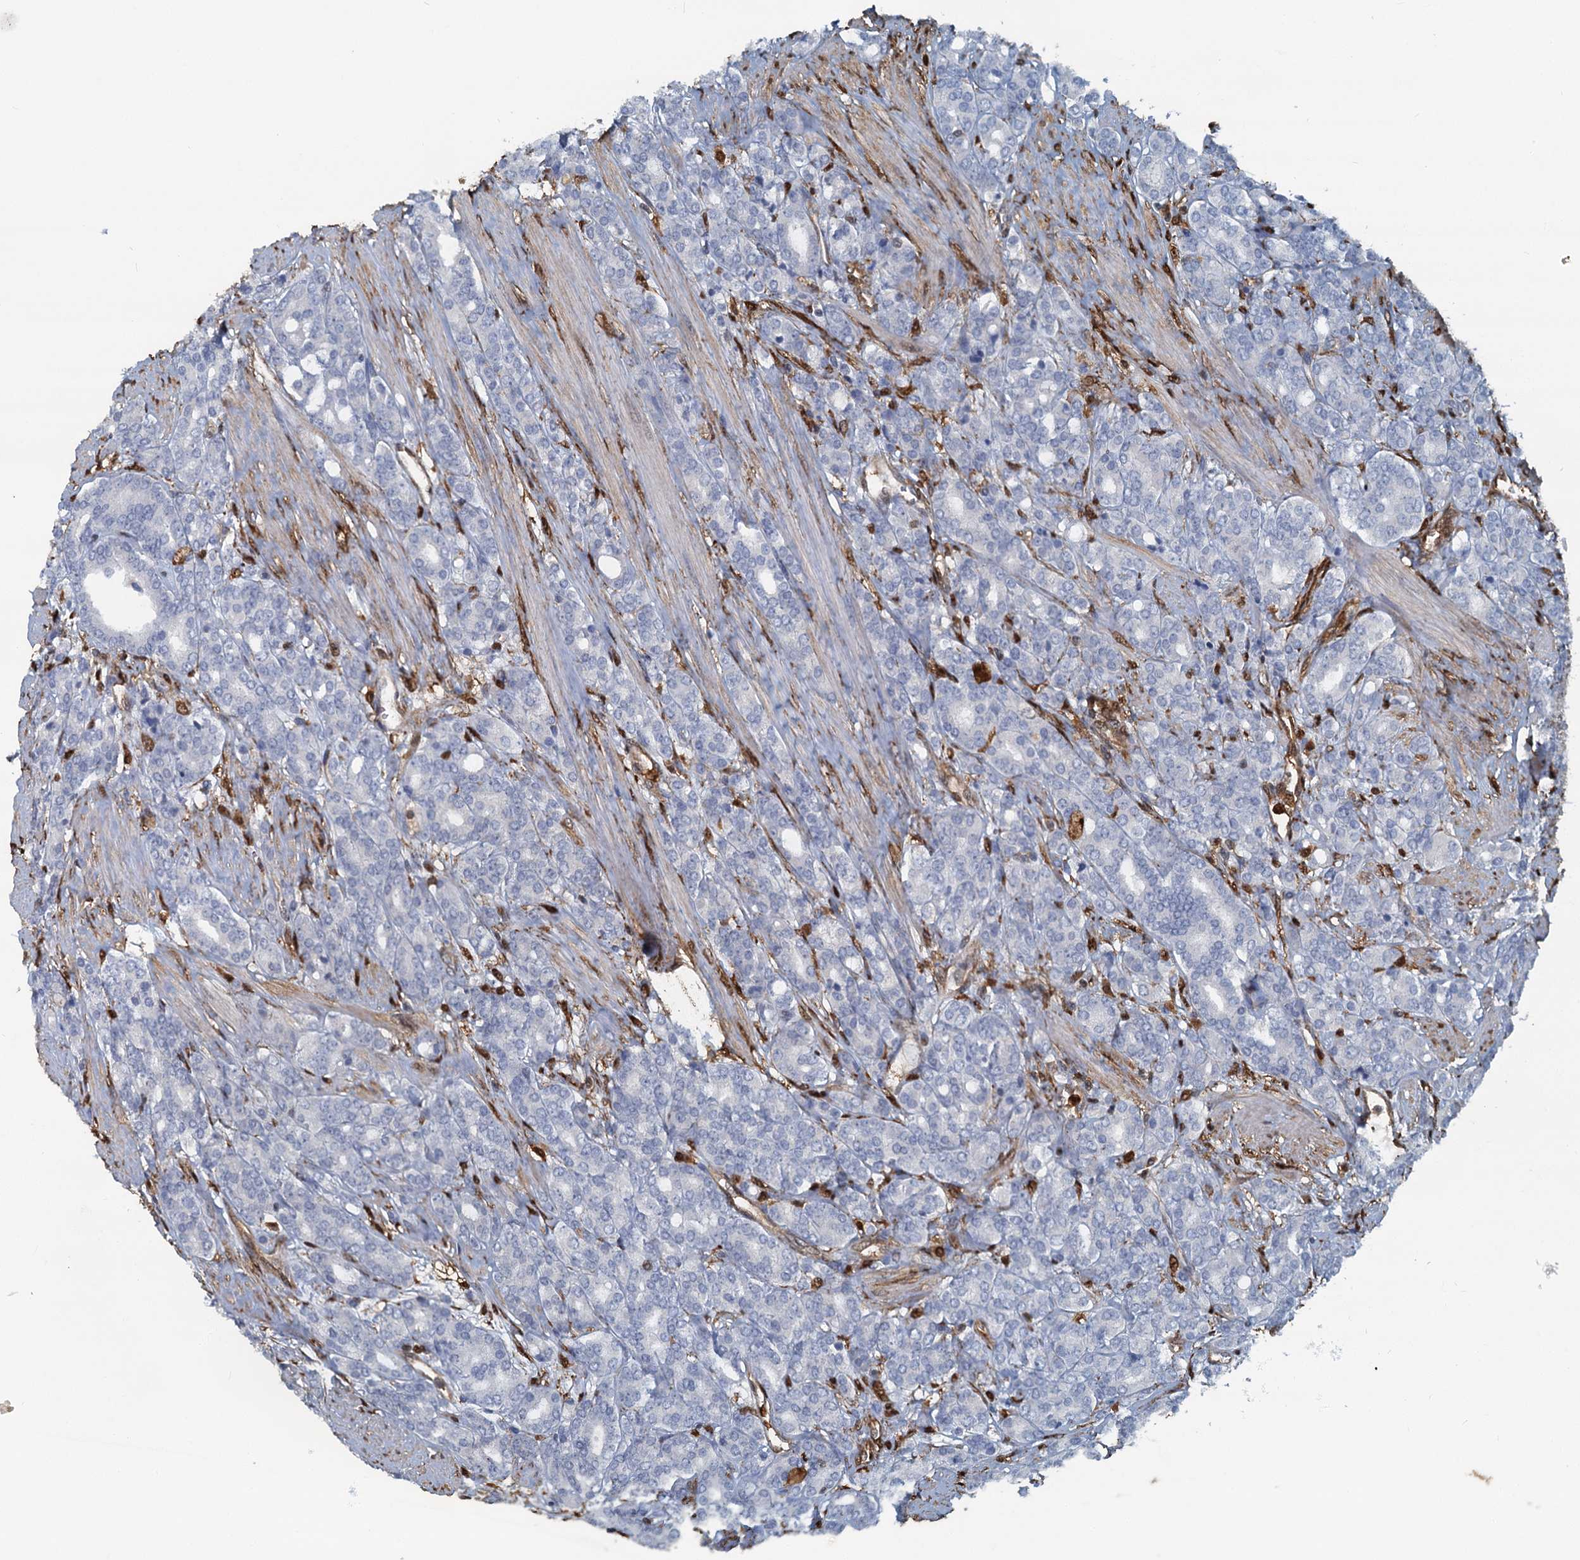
{"staining": {"intensity": "negative", "quantity": "none", "location": "none"}, "tissue": "prostate cancer", "cell_type": "Tumor cells", "image_type": "cancer", "snomed": [{"axis": "morphology", "description": "Adenocarcinoma, High grade"}, {"axis": "topography", "description": "Prostate"}], "caption": "Tumor cells are negative for brown protein staining in prostate adenocarcinoma (high-grade). (DAB (3,3'-diaminobenzidine) immunohistochemistry (IHC), high magnification).", "gene": "S100A6", "patient": {"sex": "male", "age": 62}}